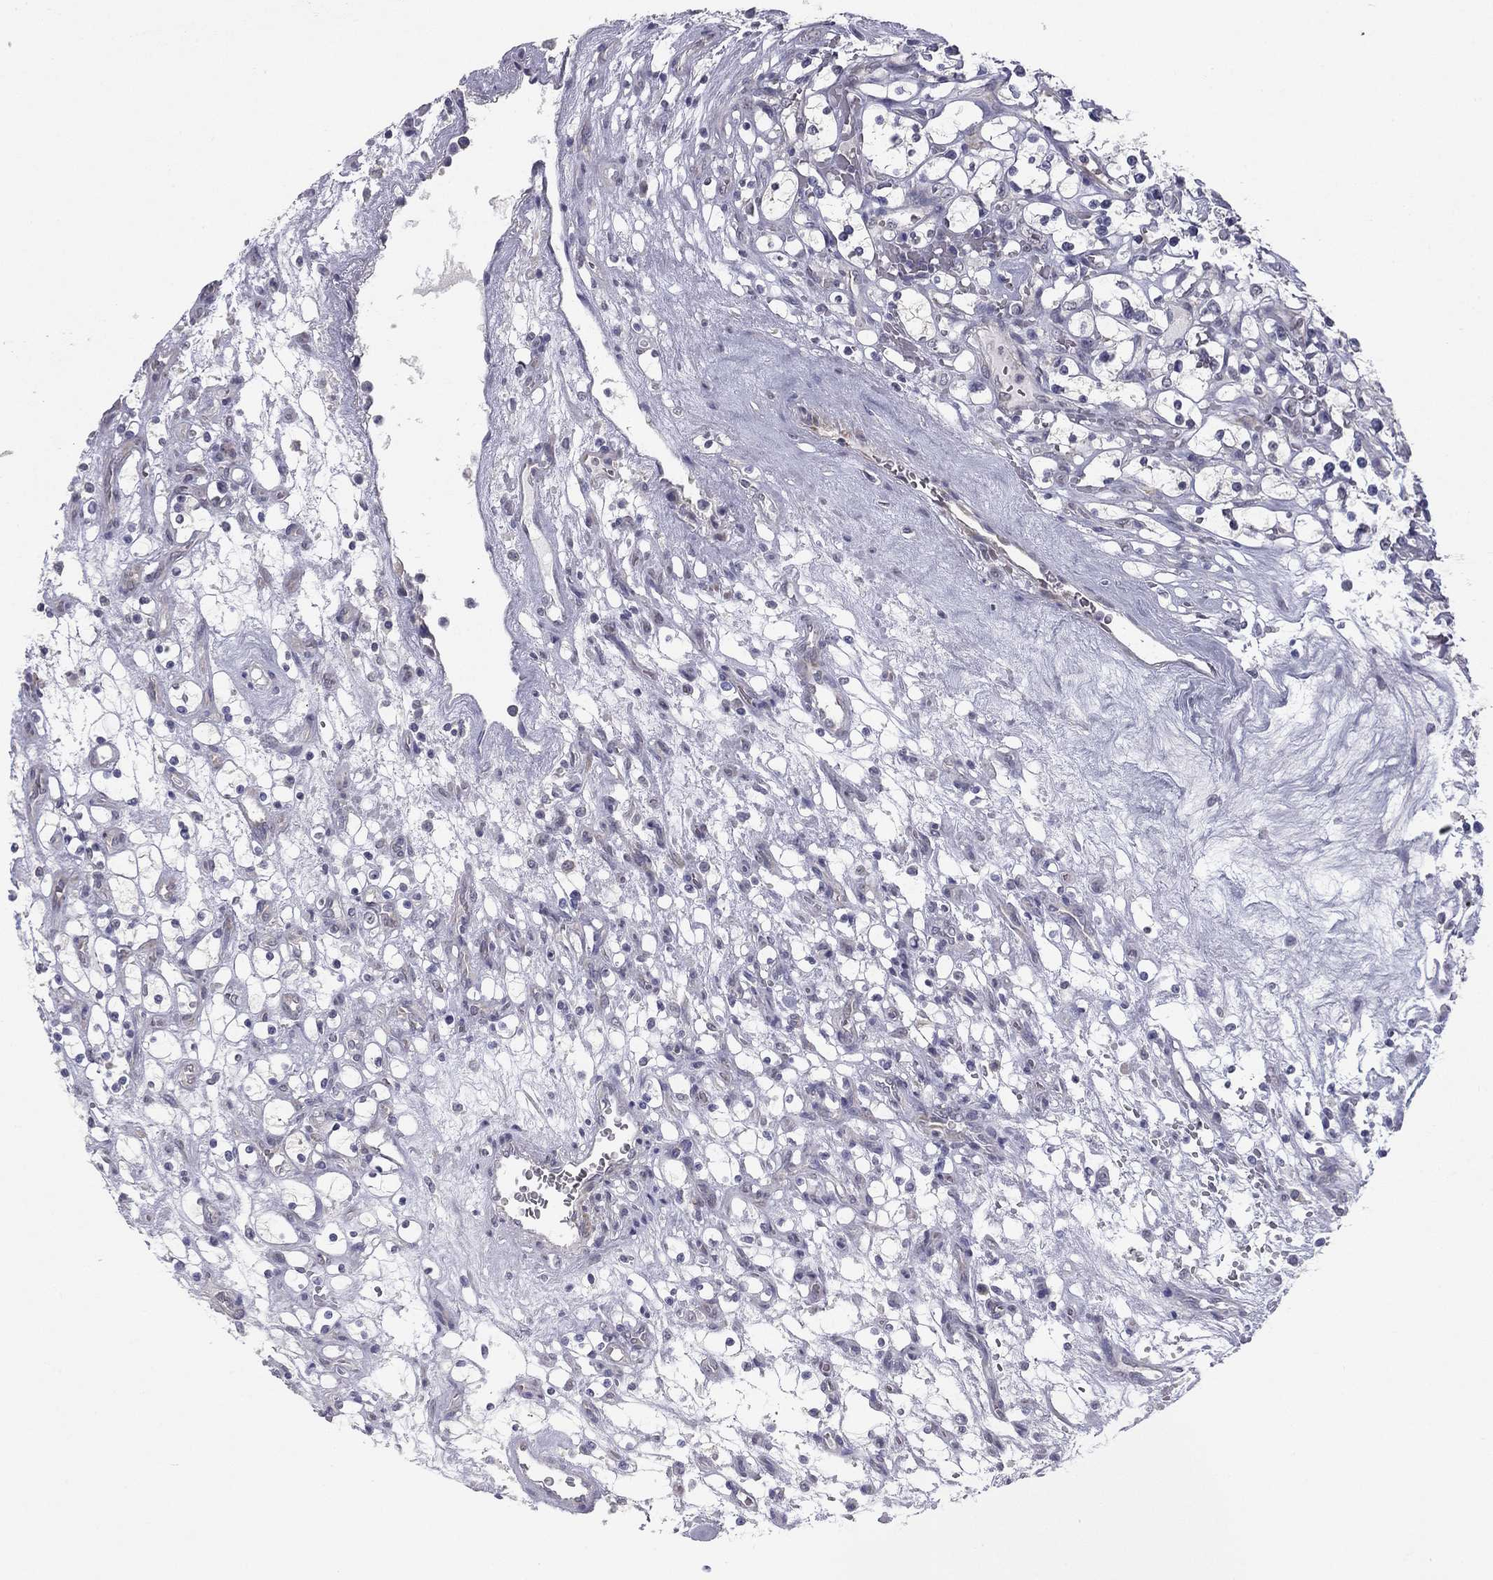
{"staining": {"intensity": "negative", "quantity": "none", "location": "none"}, "tissue": "renal cancer", "cell_type": "Tumor cells", "image_type": "cancer", "snomed": [{"axis": "morphology", "description": "Adenocarcinoma, NOS"}, {"axis": "topography", "description": "Kidney"}], "caption": "Renal cancer (adenocarcinoma) was stained to show a protein in brown. There is no significant expression in tumor cells.", "gene": "PRRT2", "patient": {"sex": "female", "age": 69}}